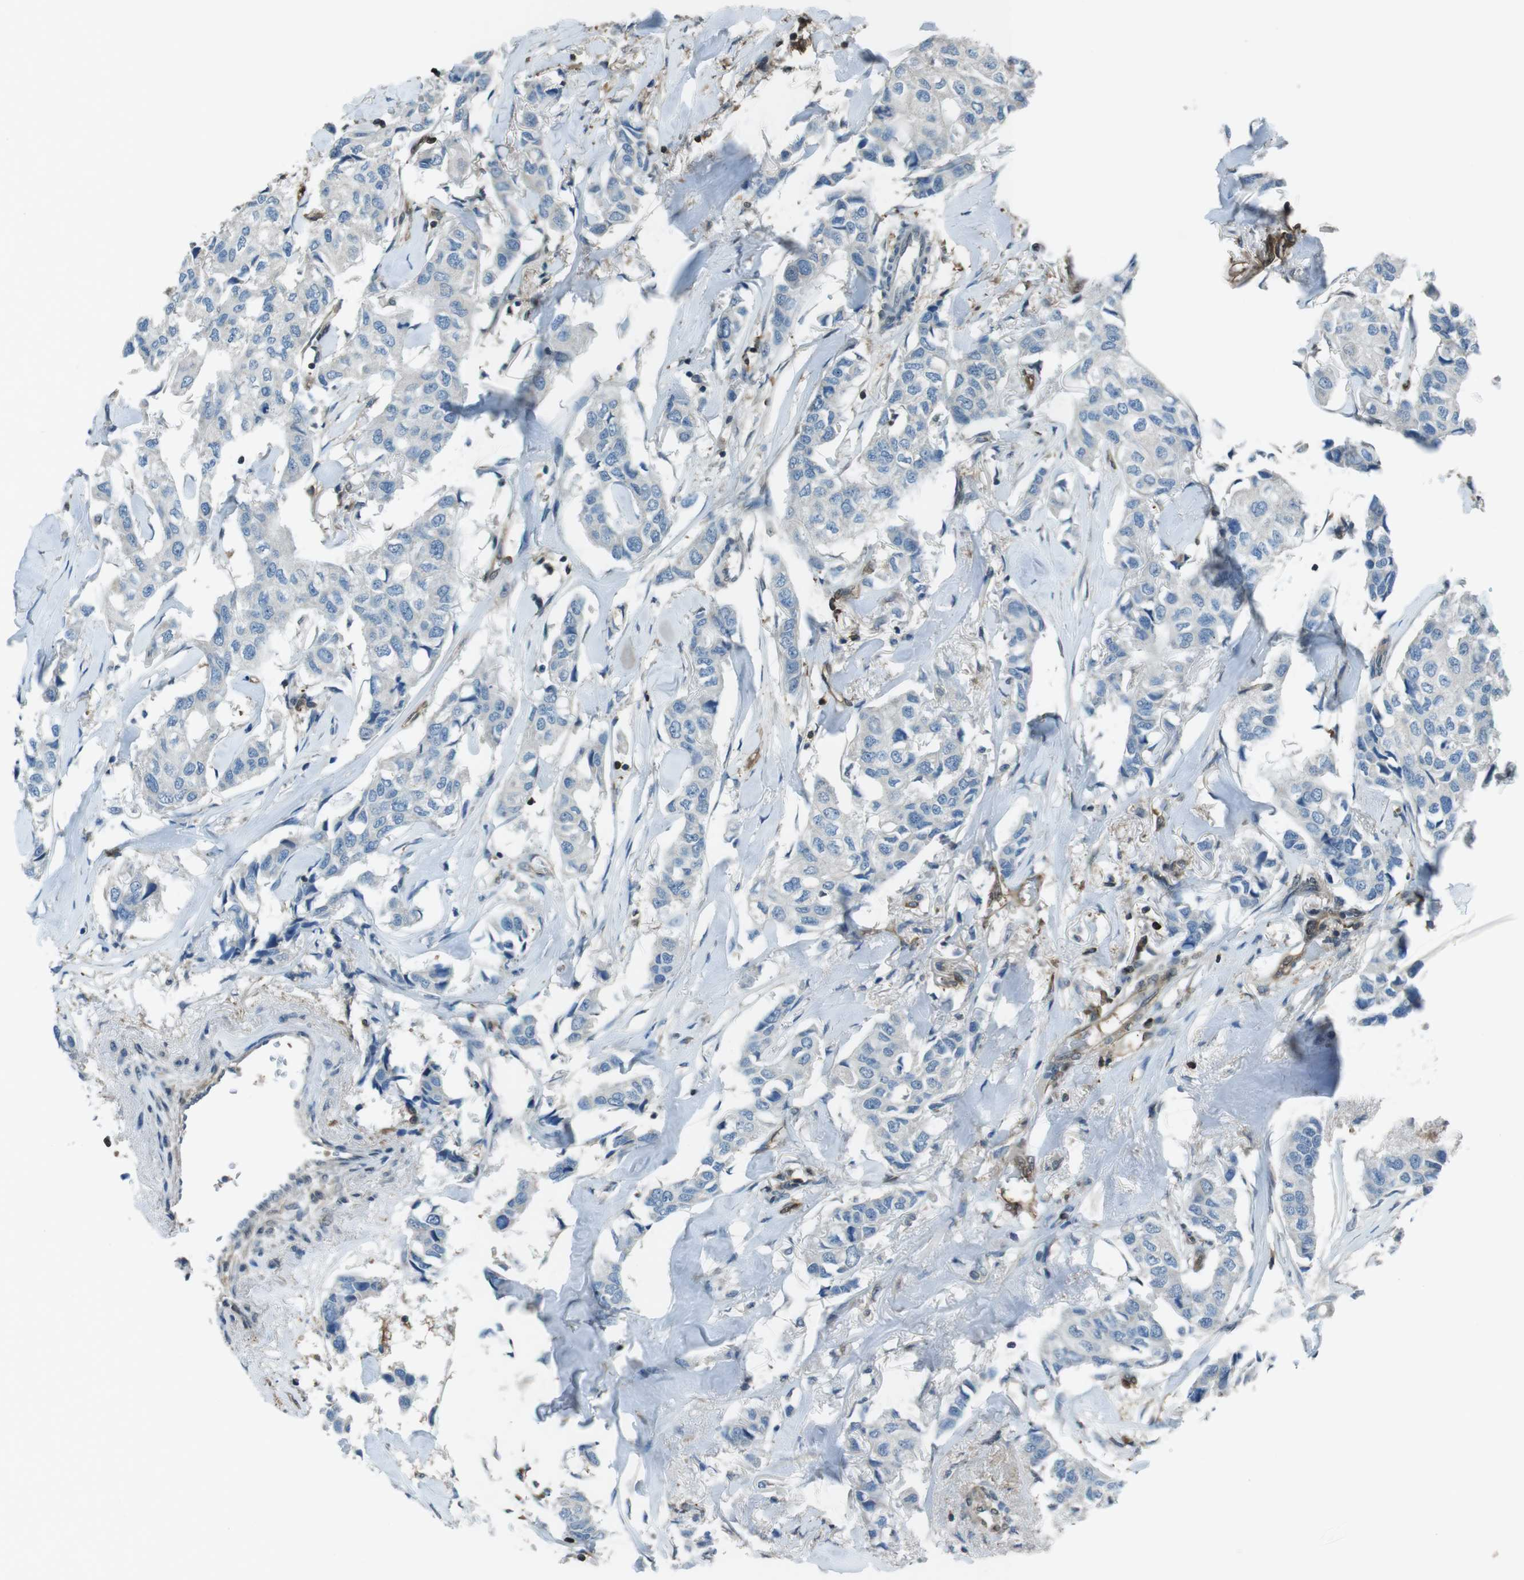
{"staining": {"intensity": "negative", "quantity": "none", "location": "none"}, "tissue": "breast cancer", "cell_type": "Tumor cells", "image_type": "cancer", "snomed": [{"axis": "morphology", "description": "Duct carcinoma"}, {"axis": "topography", "description": "Breast"}], "caption": "Immunohistochemistry histopathology image of human breast cancer (intraductal carcinoma) stained for a protein (brown), which reveals no expression in tumor cells.", "gene": "TWSG1", "patient": {"sex": "female", "age": 80}}